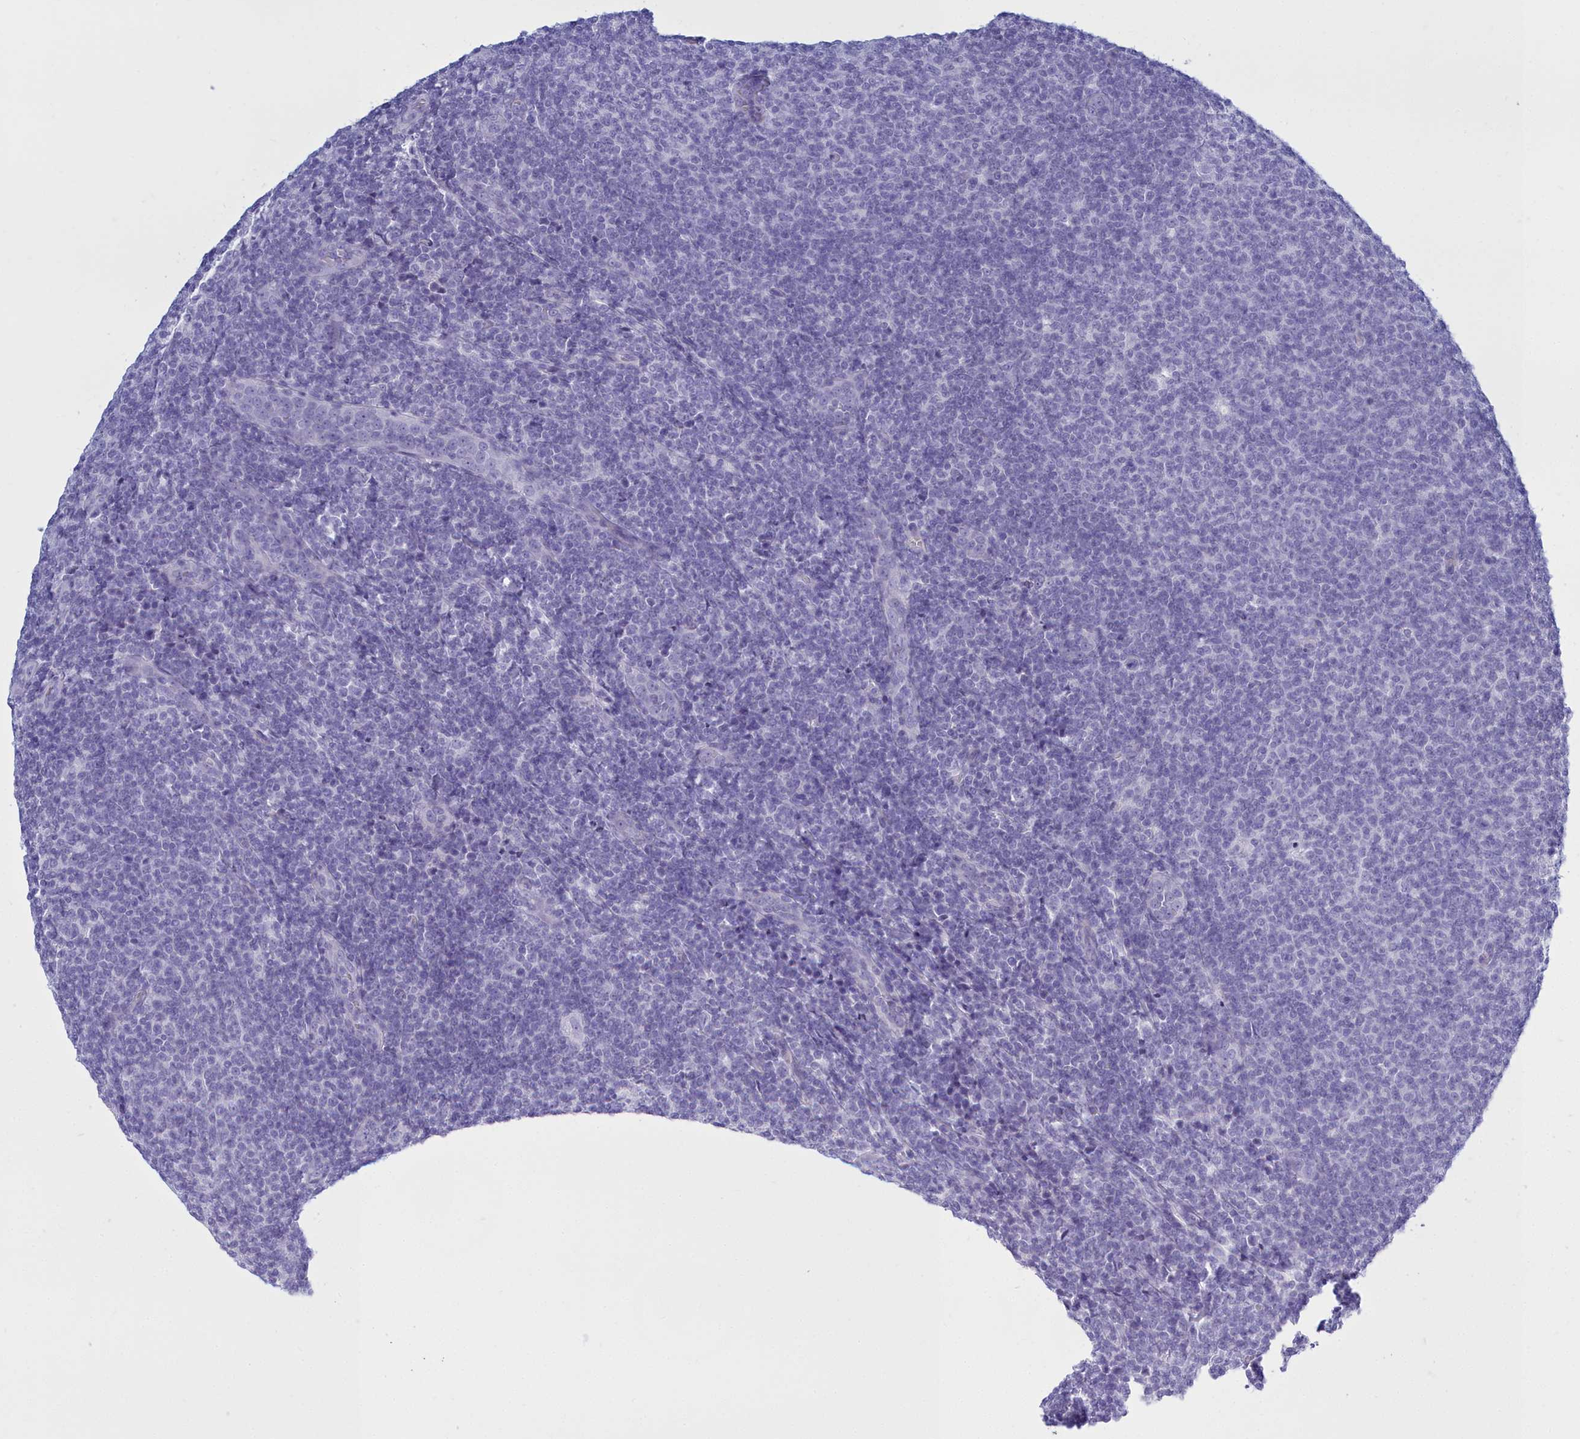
{"staining": {"intensity": "negative", "quantity": "none", "location": "none"}, "tissue": "lymphoma", "cell_type": "Tumor cells", "image_type": "cancer", "snomed": [{"axis": "morphology", "description": "Malignant lymphoma, non-Hodgkin's type, Low grade"}, {"axis": "topography", "description": "Lymph node"}], "caption": "A histopathology image of human malignant lymphoma, non-Hodgkin's type (low-grade) is negative for staining in tumor cells.", "gene": "TMEM97", "patient": {"sex": "male", "age": 66}}